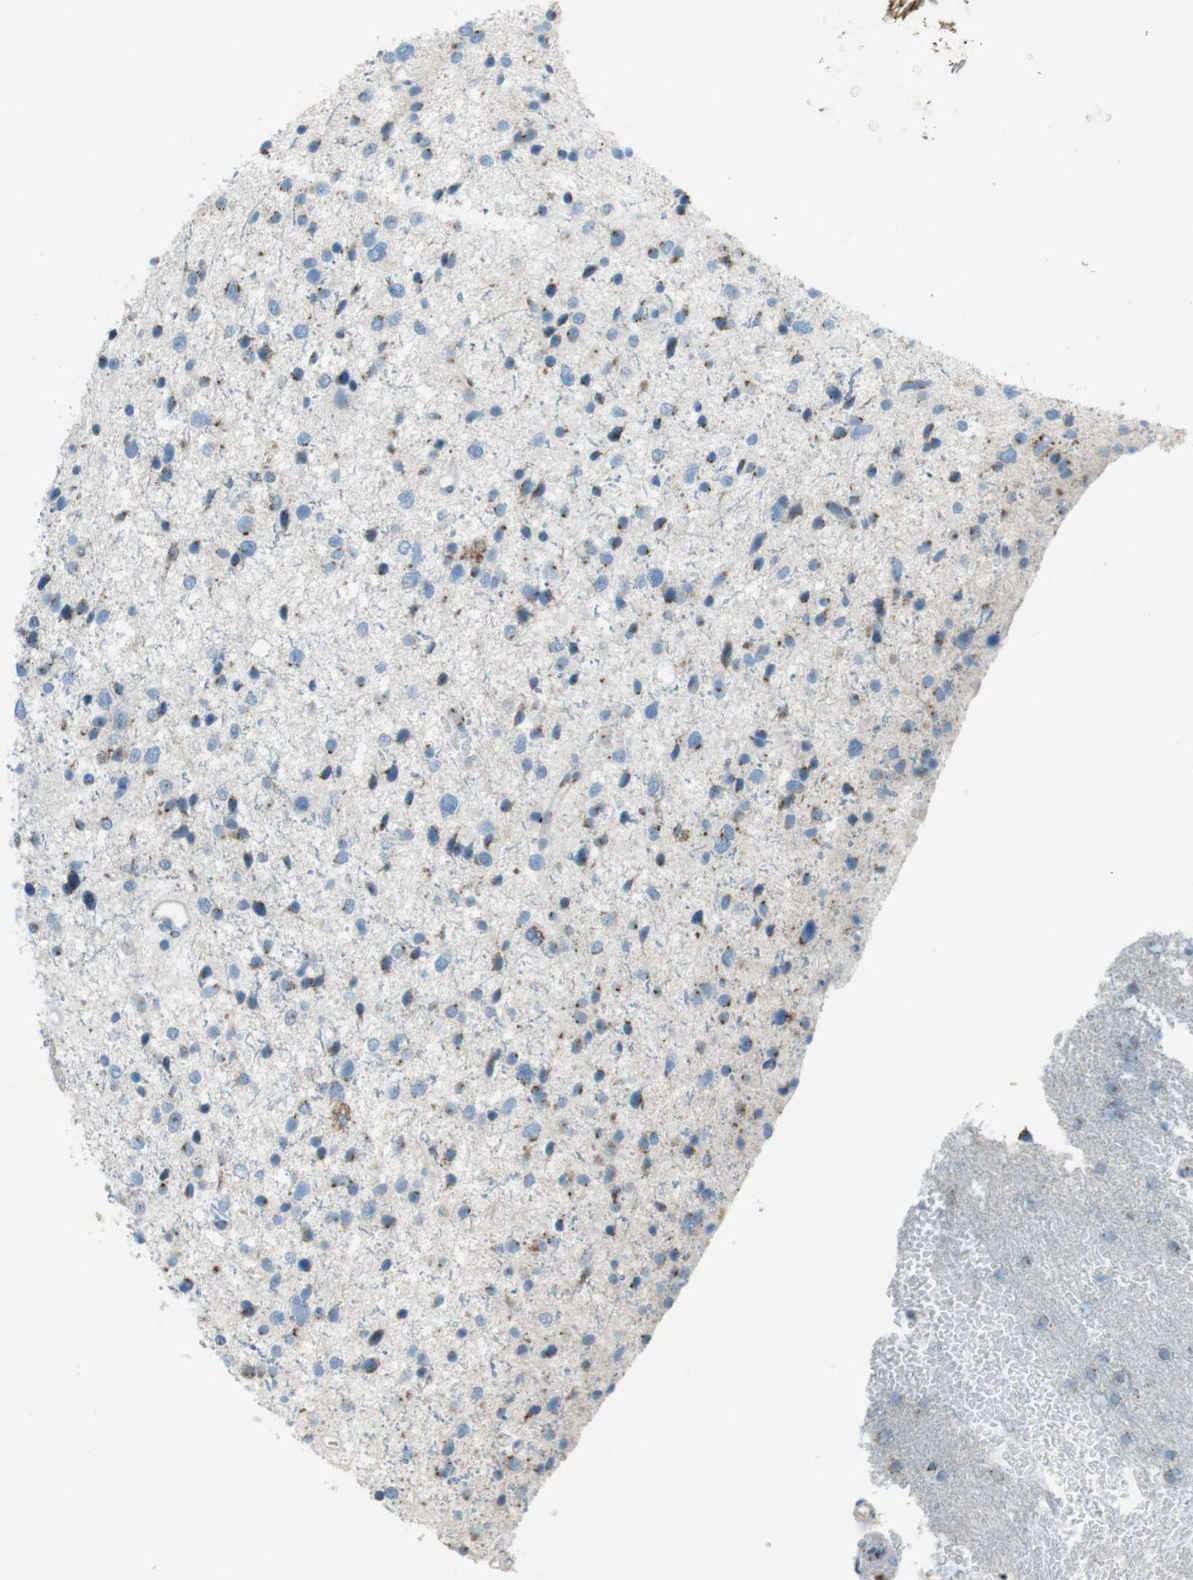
{"staining": {"intensity": "moderate", "quantity": "25%-75%", "location": "cytoplasmic/membranous"}, "tissue": "glioma", "cell_type": "Tumor cells", "image_type": "cancer", "snomed": [{"axis": "morphology", "description": "Glioma, malignant, Low grade"}, {"axis": "topography", "description": "Brain"}], "caption": "Immunohistochemistry image of neoplastic tissue: glioma stained using immunohistochemistry displays medium levels of moderate protein expression localized specifically in the cytoplasmic/membranous of tumor cells, appearing as a cytoplasmic/membranous brown color.", "gene": "TXNDC15", "patient": {"sex": "female", "age": 37}}